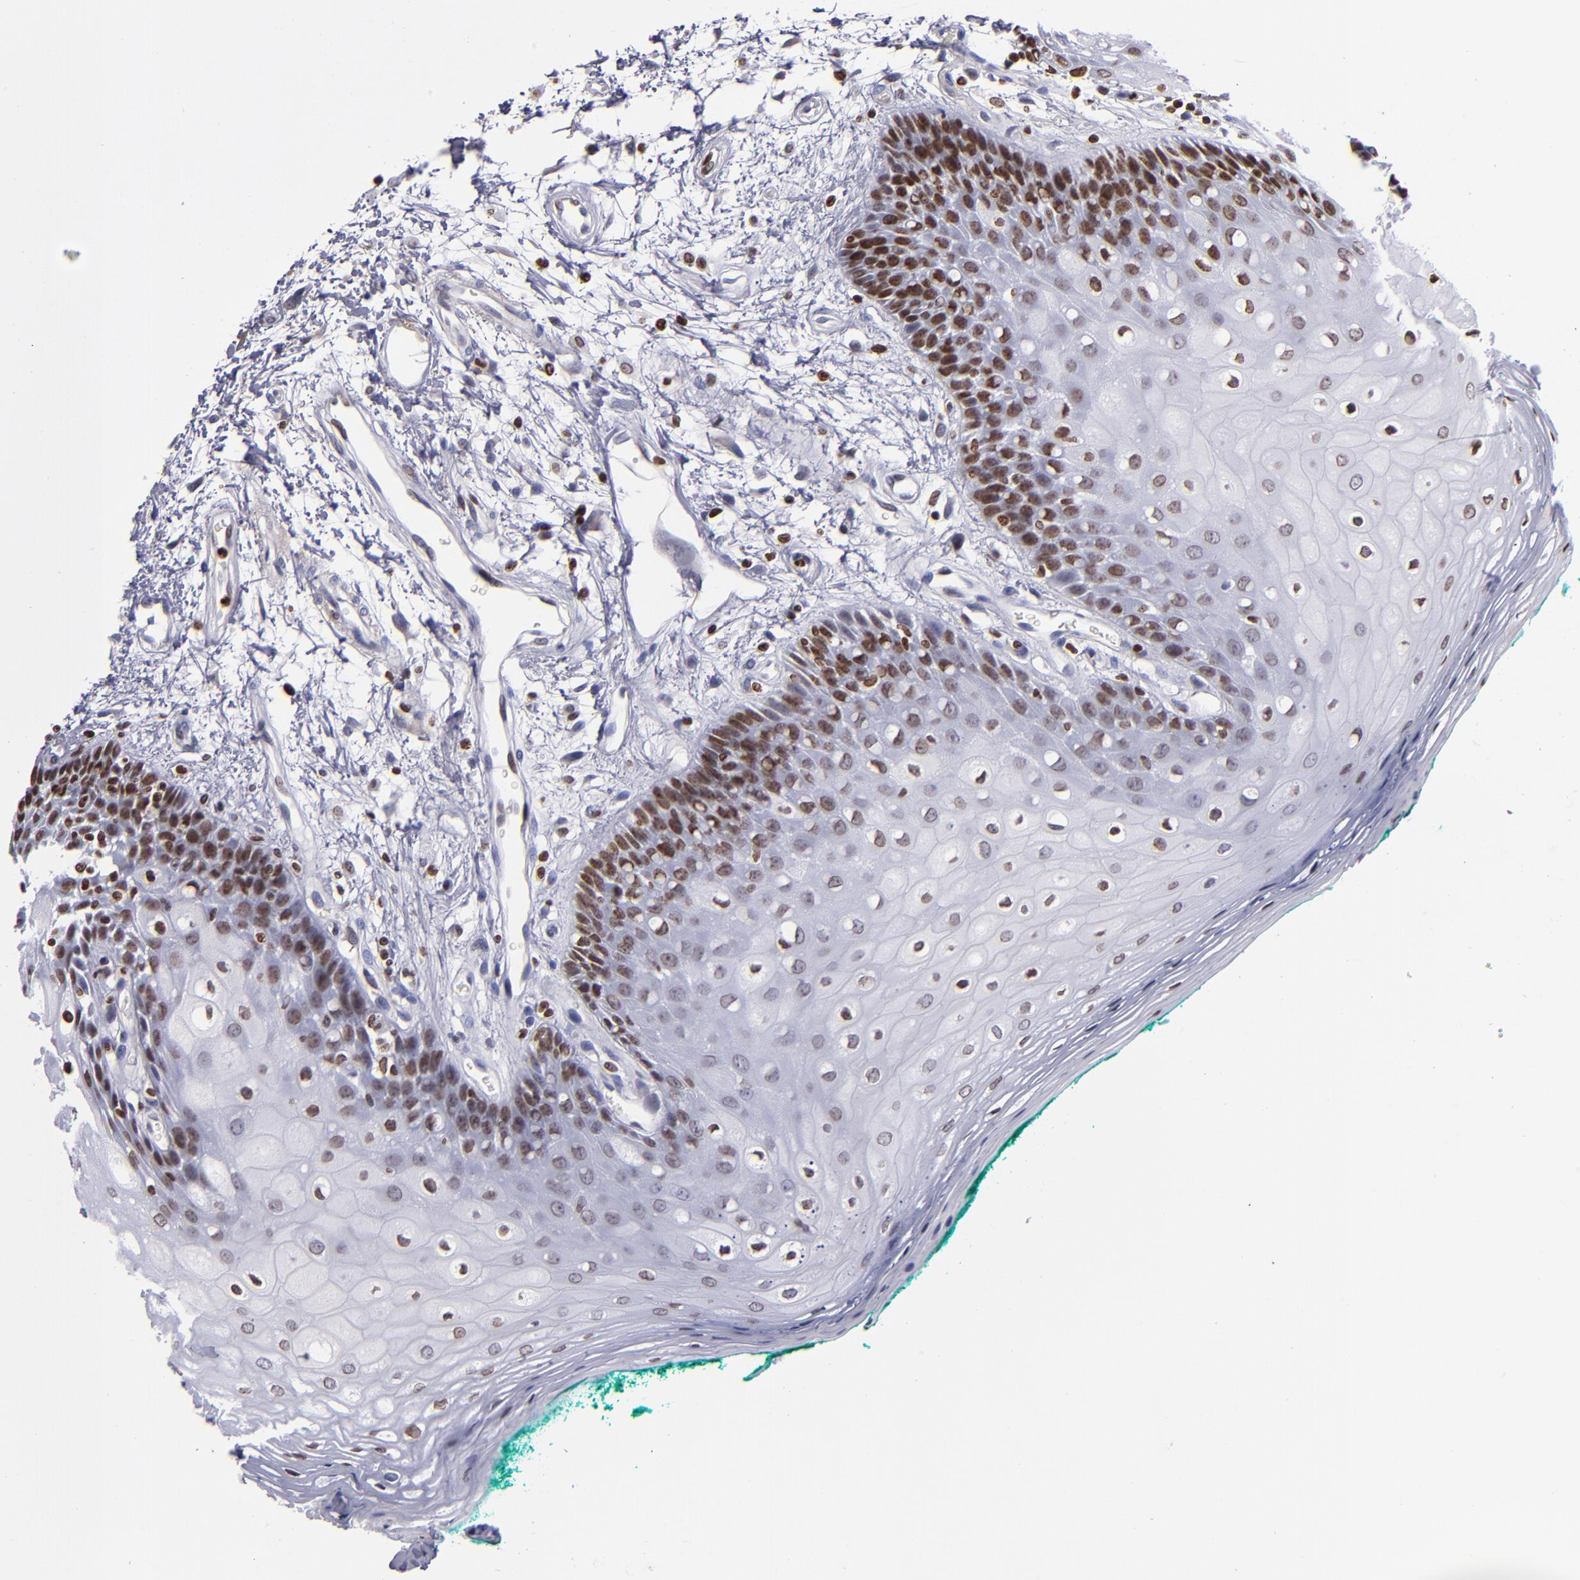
{"staining": {"intensity": "strong", "quantity": "25%-75%", "location": "nuclear"}, "tissue": "oral mucosa", "cell_type": "Squamous epithelial cells", "image_type": "normal", "snomed": [{"axis": "morphology", "description": "Normal tissue, NOS"}, {"axis": "morphology", "description": "Squamous cell carcinoma, NOS"}, {"axis": "topography", "description": "Skeletal muscle"}, {"axis": "topography", "description": "Oral tissue"}, {"axis": "topography", "description": "Head-Neck"}], "caption": "There is high levels of strong nuclear expression in squamous epithelial cells of unremarkable oral mucosa, as demonstrated by immunohistochemical staining (brown color).", "gene": "CDKL5", "patient": {"sex": "female", "age": 84}}